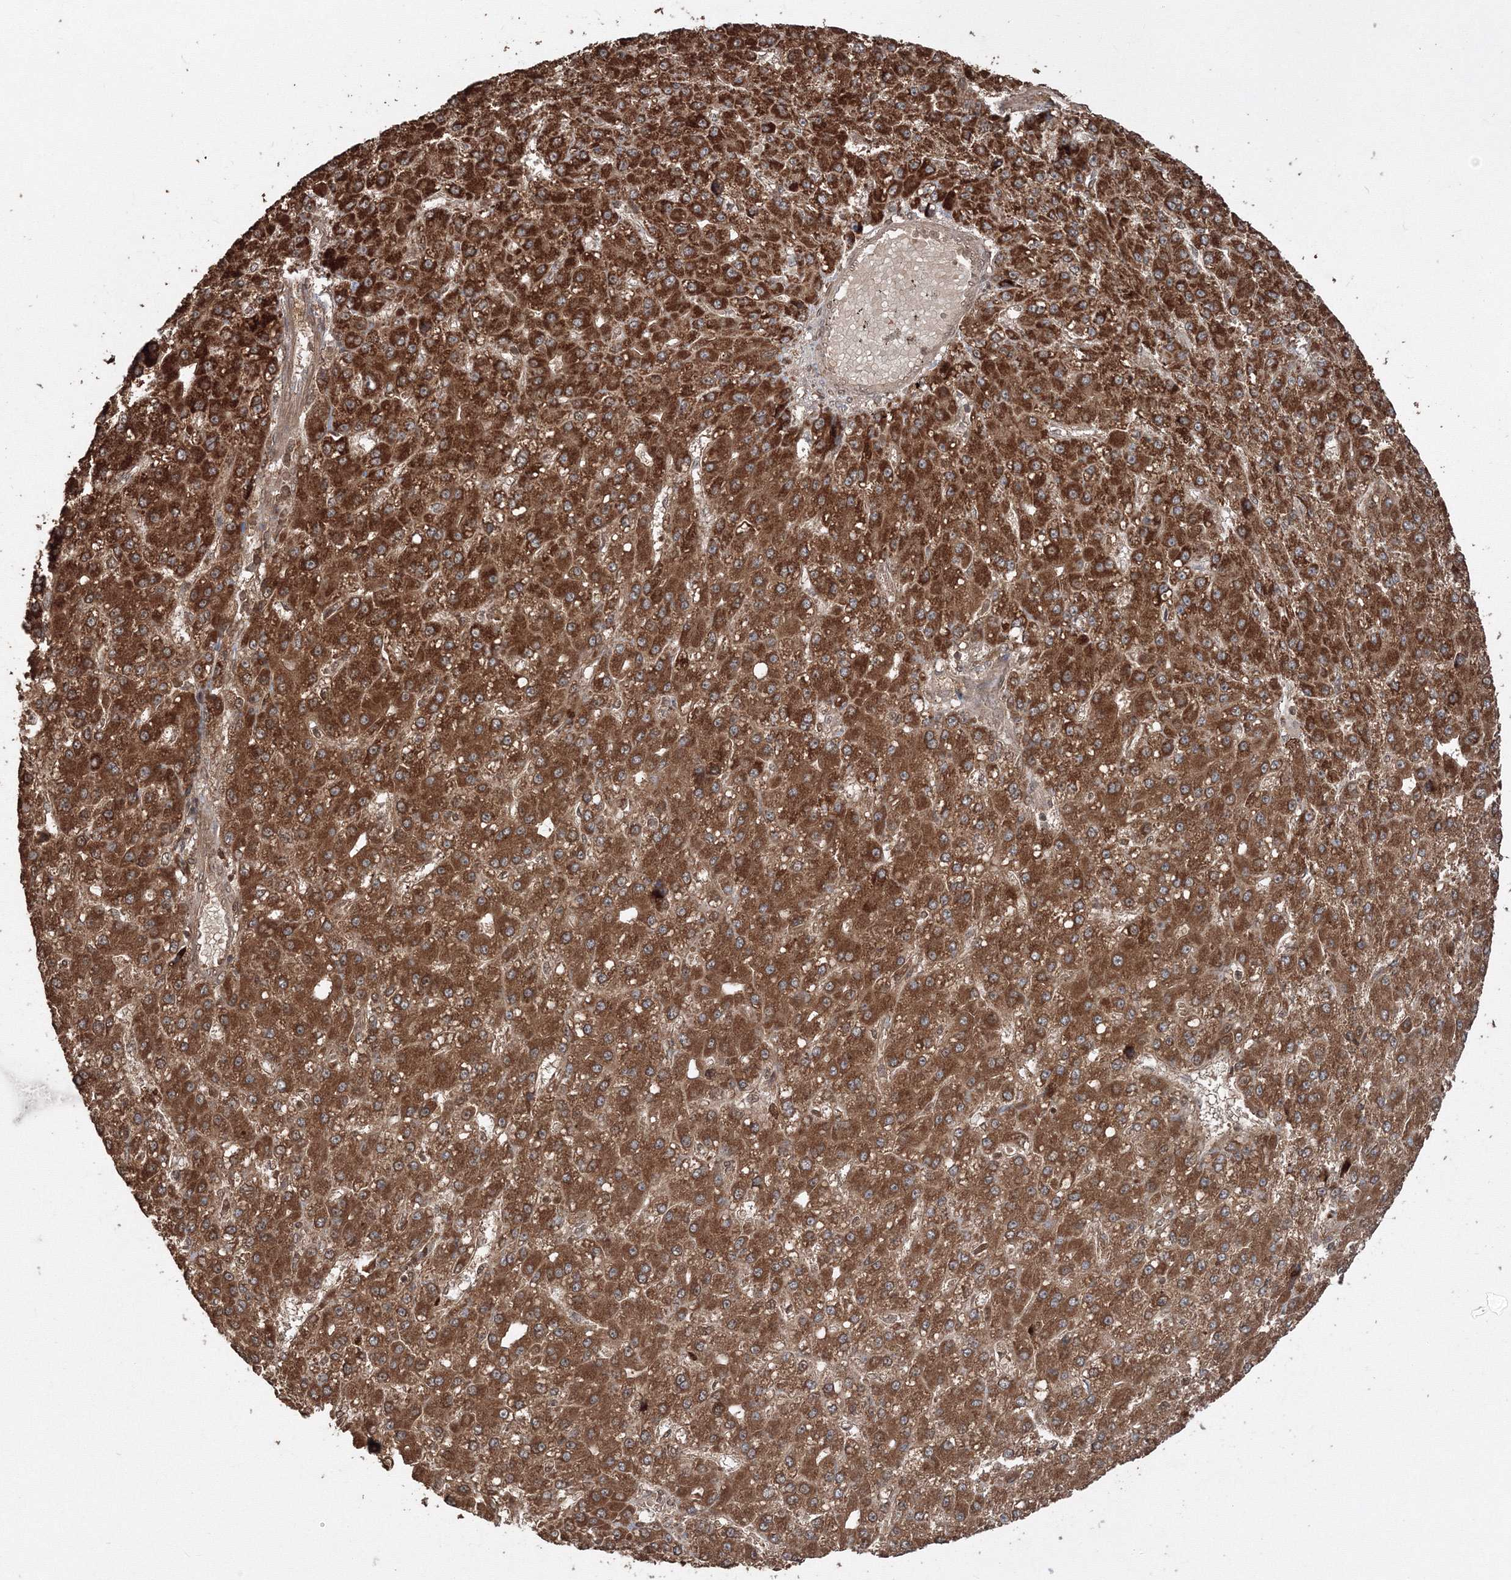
{"staining": {"intensity": "moderate", "quantity": ">75%", "location": "cytoplasmic/membranous"}, "tissue": "liver cancer", "cell_type": "Tumor cells", "image_type": "cancer", "snomed": [{"axis": "morphology", "description": "Carcinoma, Hepatocellular, NOS"}, {"axis": "topography", "description": "Liver"}], "caption": "Liver cancer (hepatocellular carcinoma) stained with a protein marker exhibits moderate staining in tumor cells.", "gene": "CCDC122", "patient": {"sex": "male", "age": 67}}